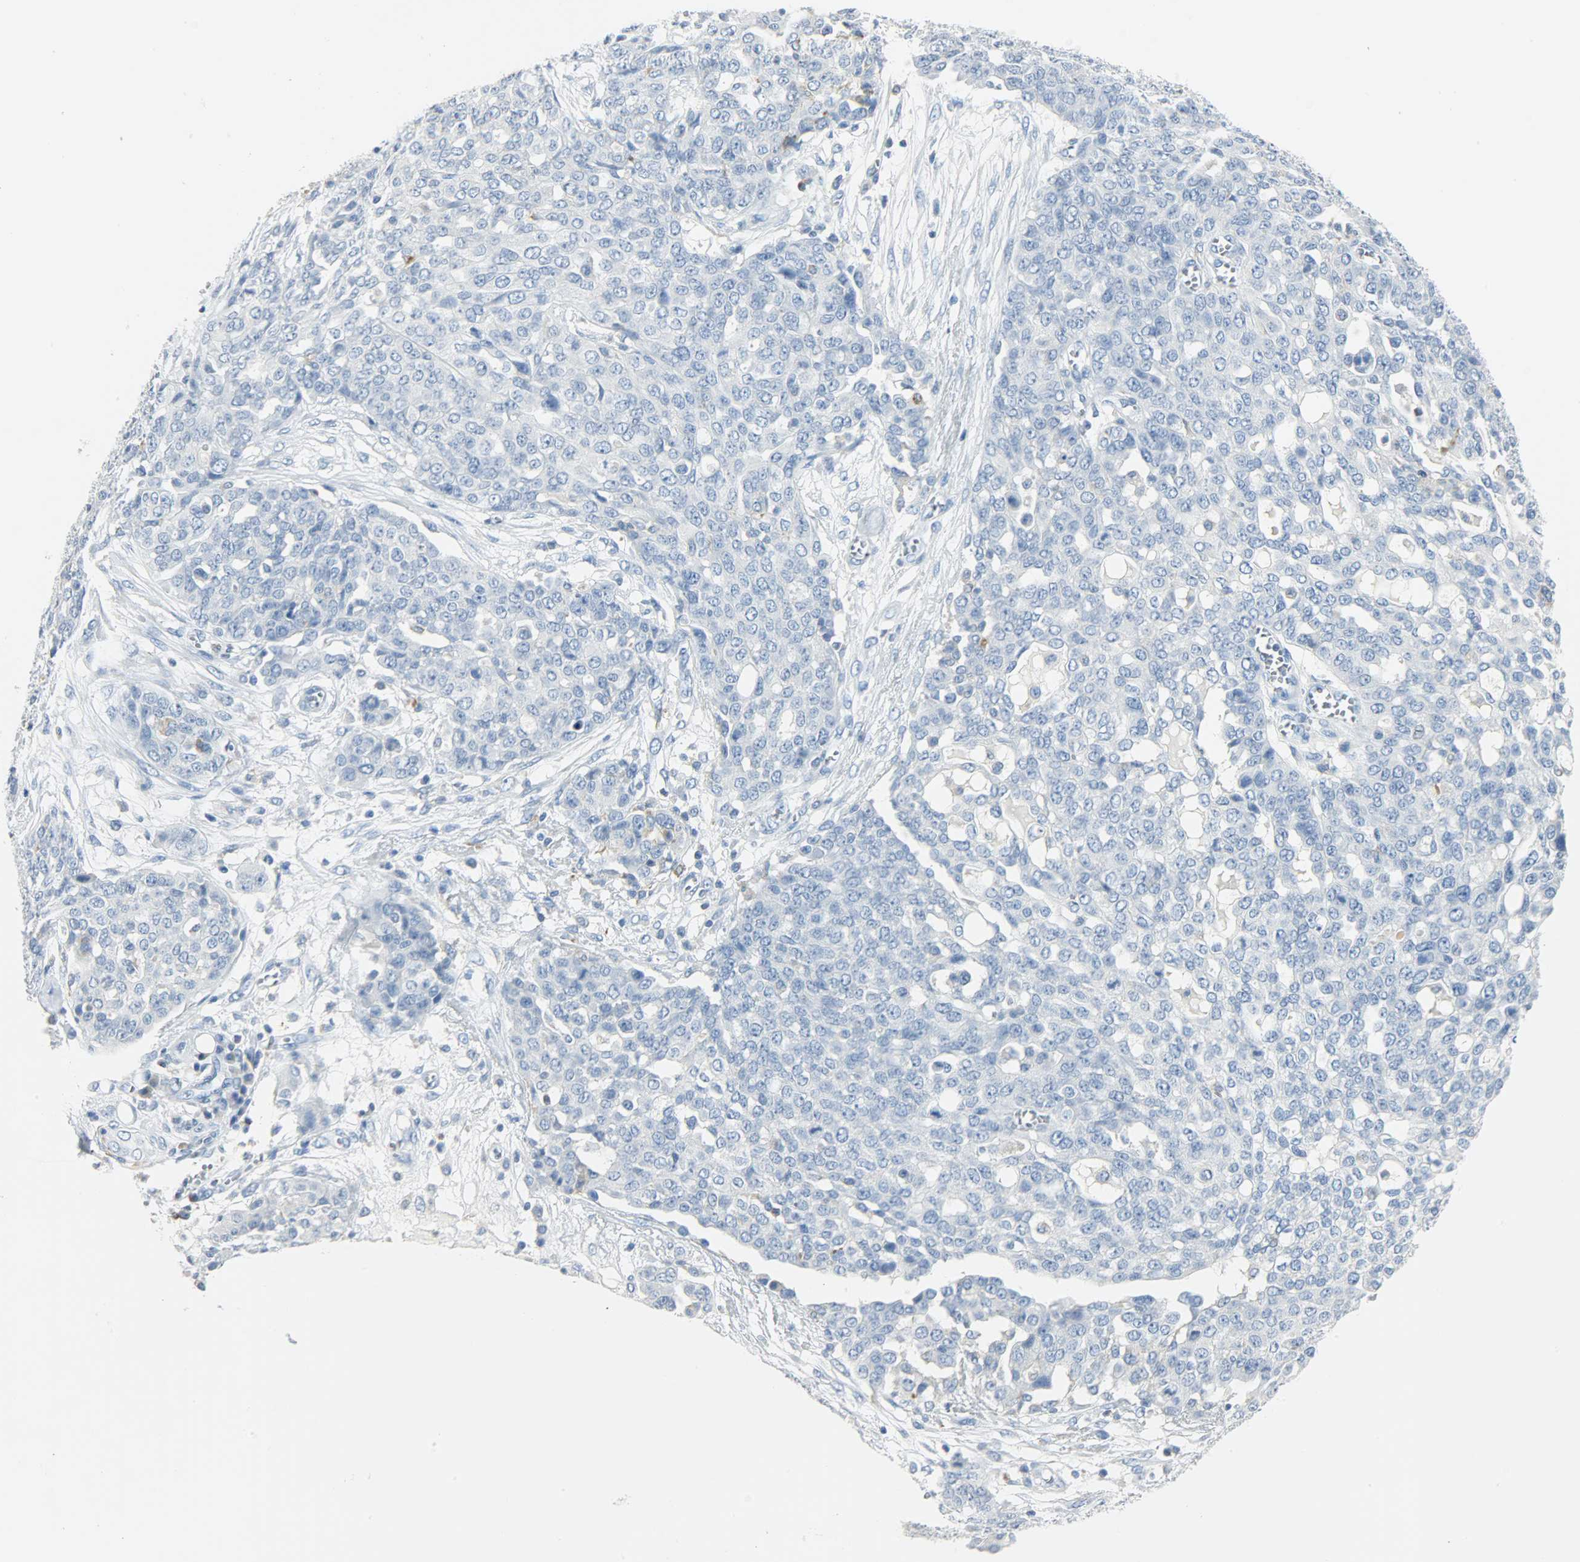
{"staining": {"intensity": "negative", "quantity": "none", "location": "none"}, "tissue": "ovarian cancer", "cell_type": "Tumor cells", "image_type": "cancer", "snomed": [{"axis": "morphology", "description": "Cystadenocarcinoma, serous, NOS"}, {"axis": "topography", "description": "Soft tissue"}, {"axis": "topography", "description": "Ovary"}], "caption": "Tumor cells are negative for brown protein staining in serous cystadenocarcinoma (ovarian). The staining was performed using DAB to visualize the protein expression in brown, while the nuclei were stained in blue with hematoxylin (Magnification: 20x).", "gene": "PTPN6", "patient": {"sex": "female", "age": 57}}